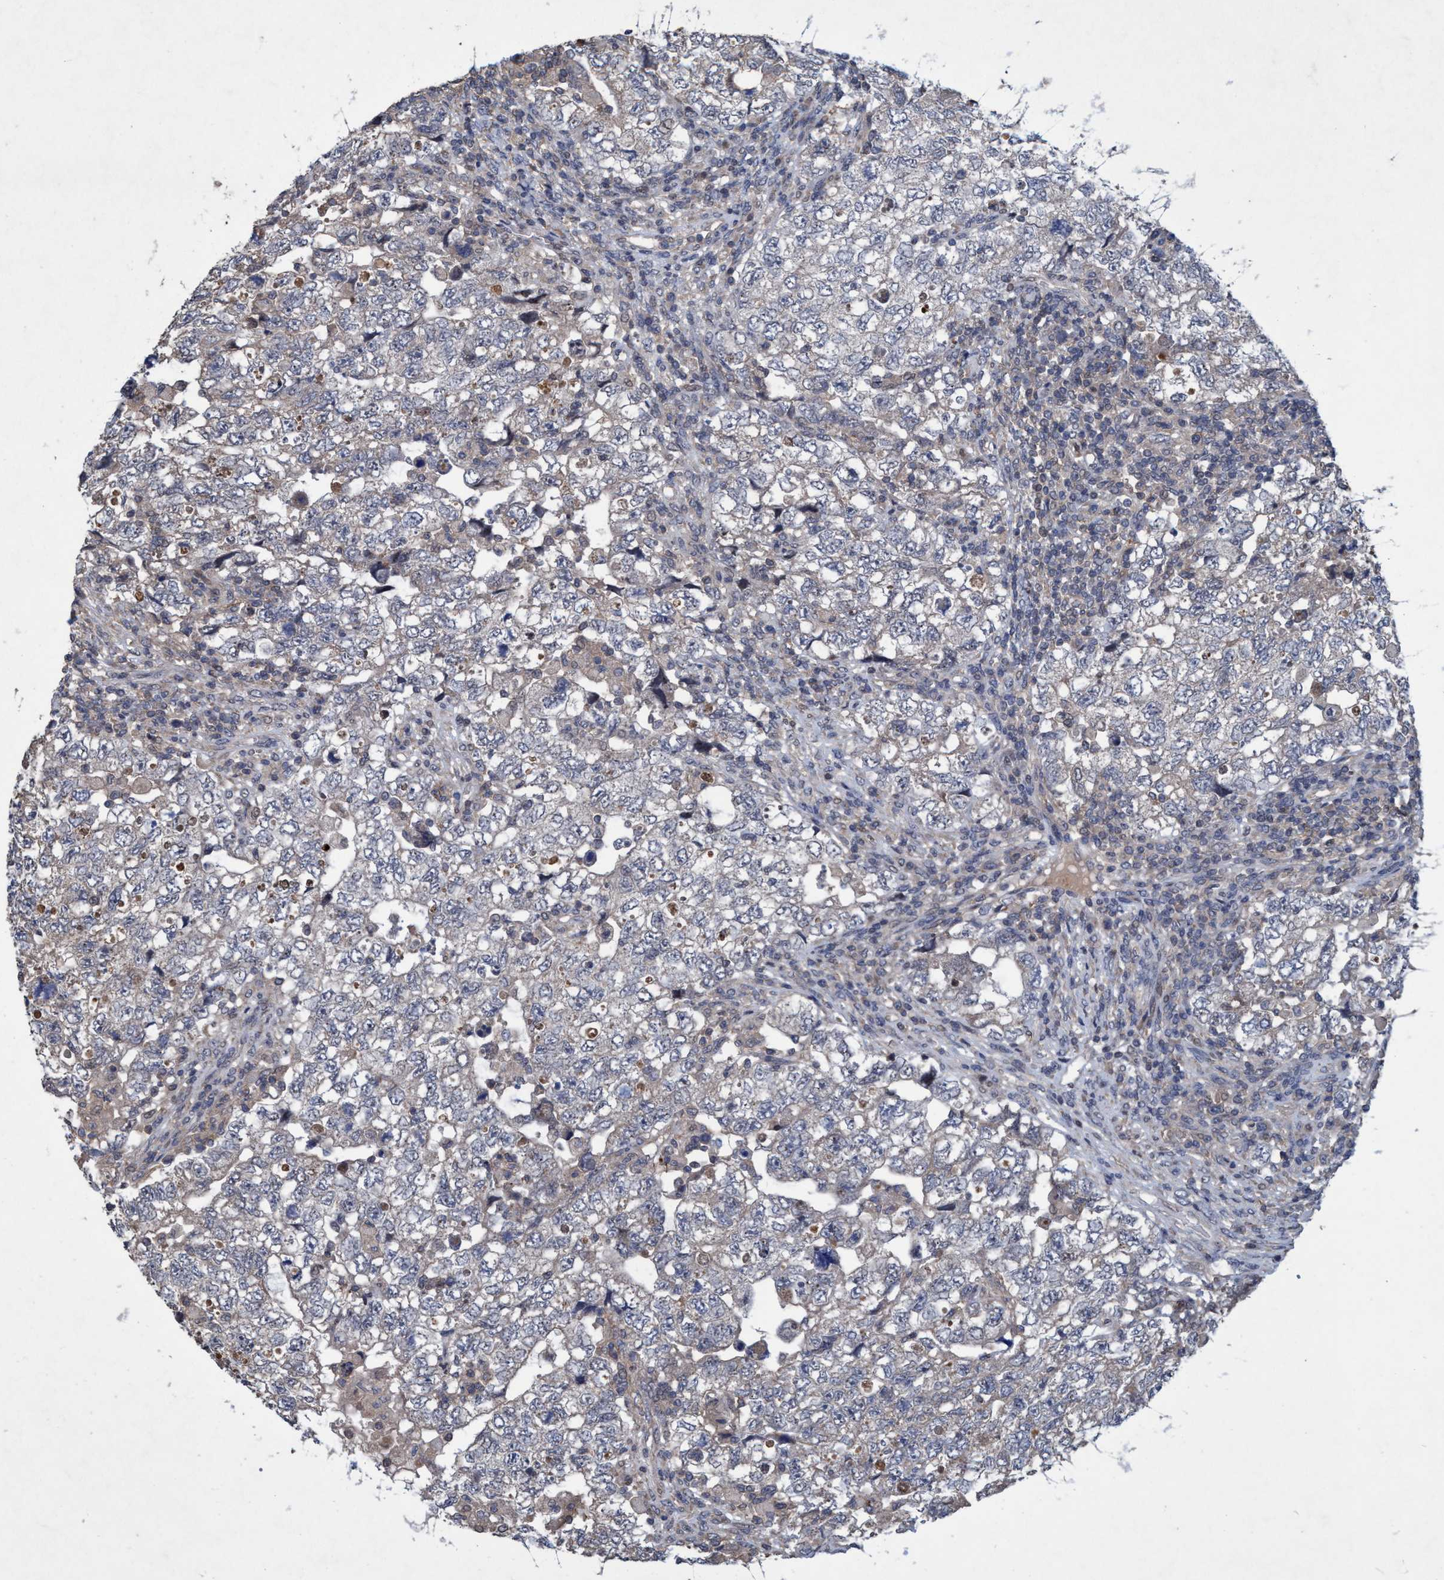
{"staining": {"intensity": "negative", "quantity": "none", "location": "none"}, "tissue": "testis cancer", "cell_type": "Tumor cells", "image_type": "cancer", "snomed": [{"axis": "morphology", "description": "Carcinoma, Embryonal, NOS"}, {"axis": "topography", "description": "Testis"}], "caption": "This is an IHC micrograph of testis cancer. There is no staining in tumor cells.", "gene": "ZNF677", "patient": {"sex": "male", "age": 36}}